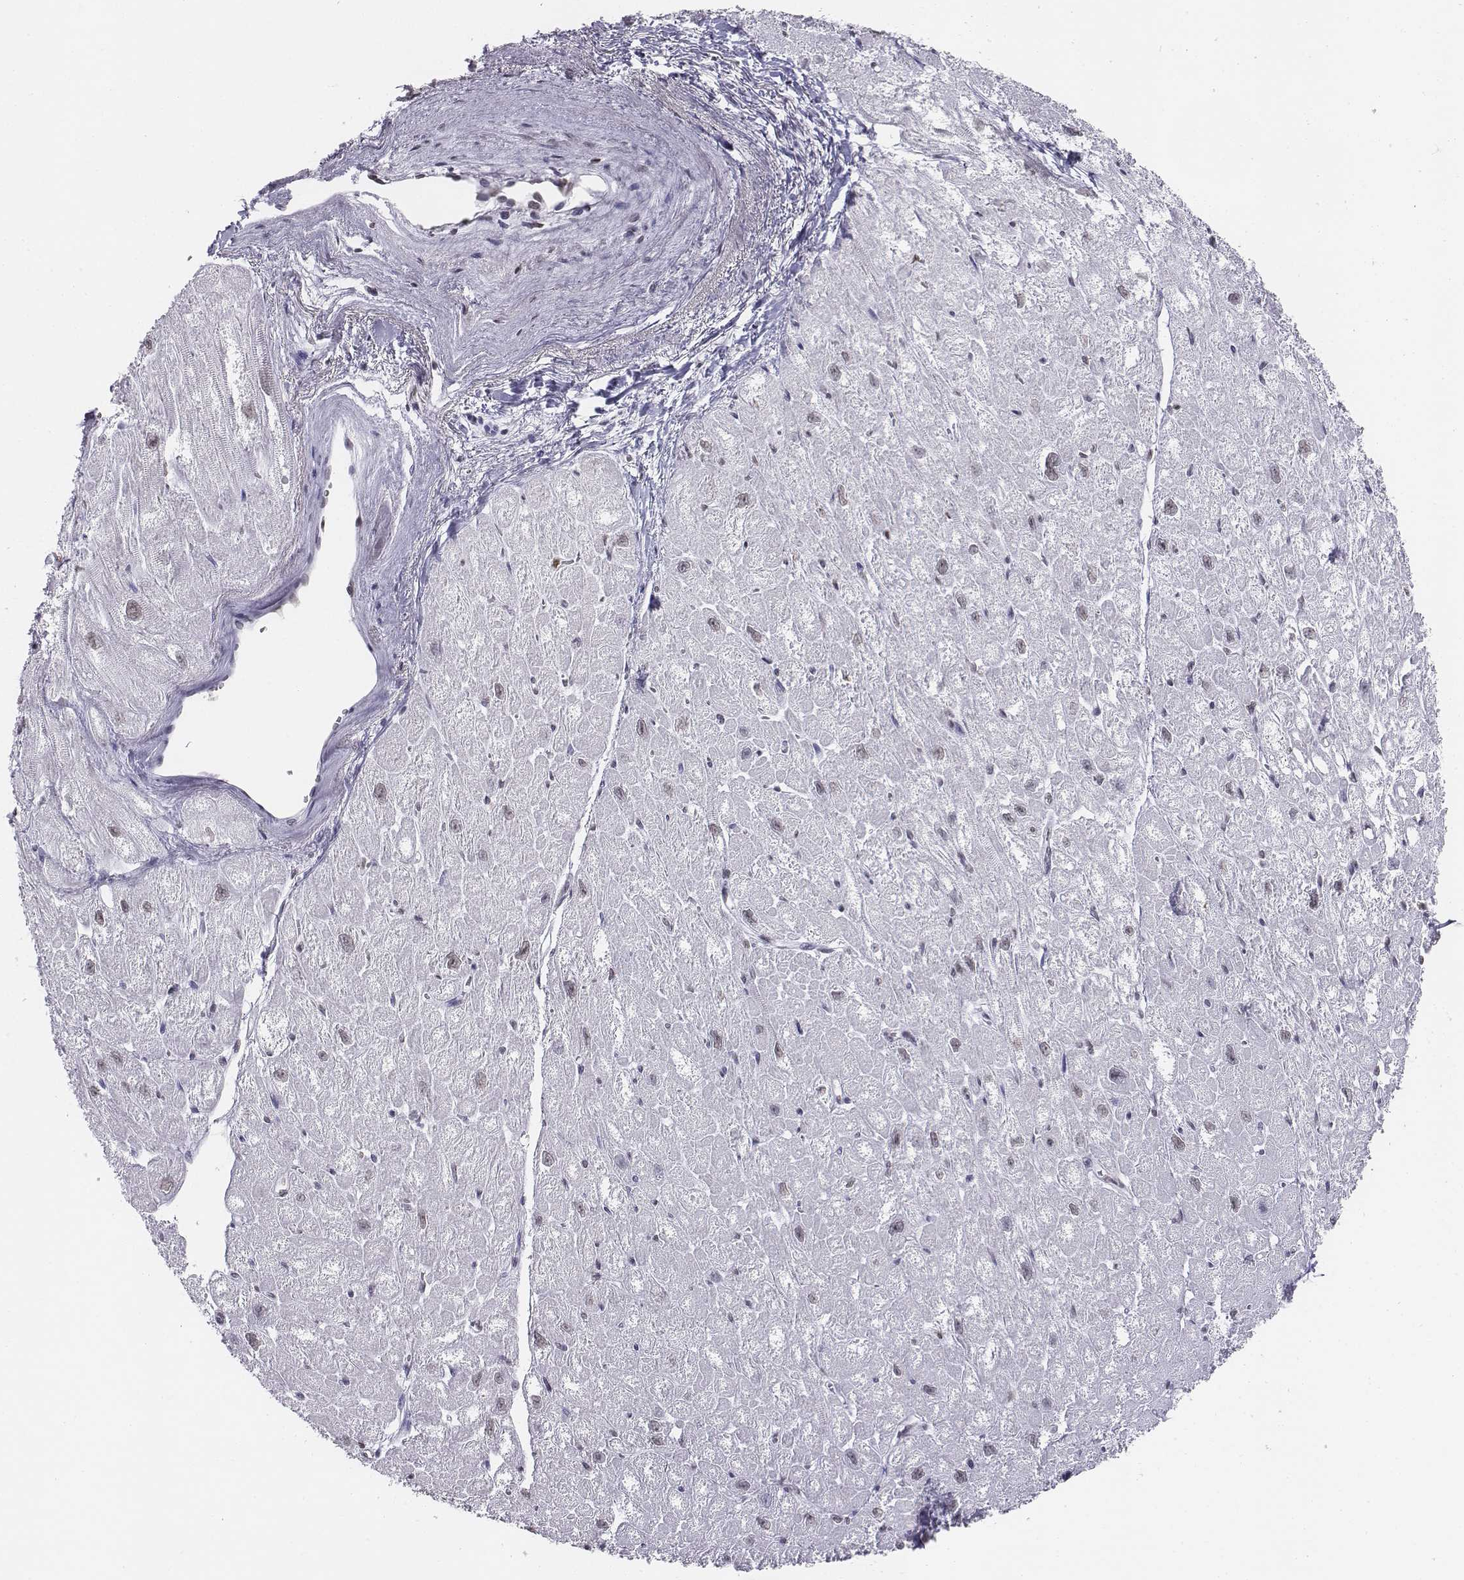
{"staining": {"intensity": "weak", "quantity": "<25%", "location": "nuclear"}, "tissue": "heart muscle", "cell_type": "Cardiomyocytes", "image_type": "normal", "snomed": [{"axis": "morphology", "description": "Normal tissue, NOS"}, {"axis": "topography", "description": "Heart"}], "caption": "A micrograph of human heart muscle is negative for staining in cardiomyocytes. Nuclei are stained in blue.", "gene": "BARHL1", "patient": {"sex": "male", "age": 61}}